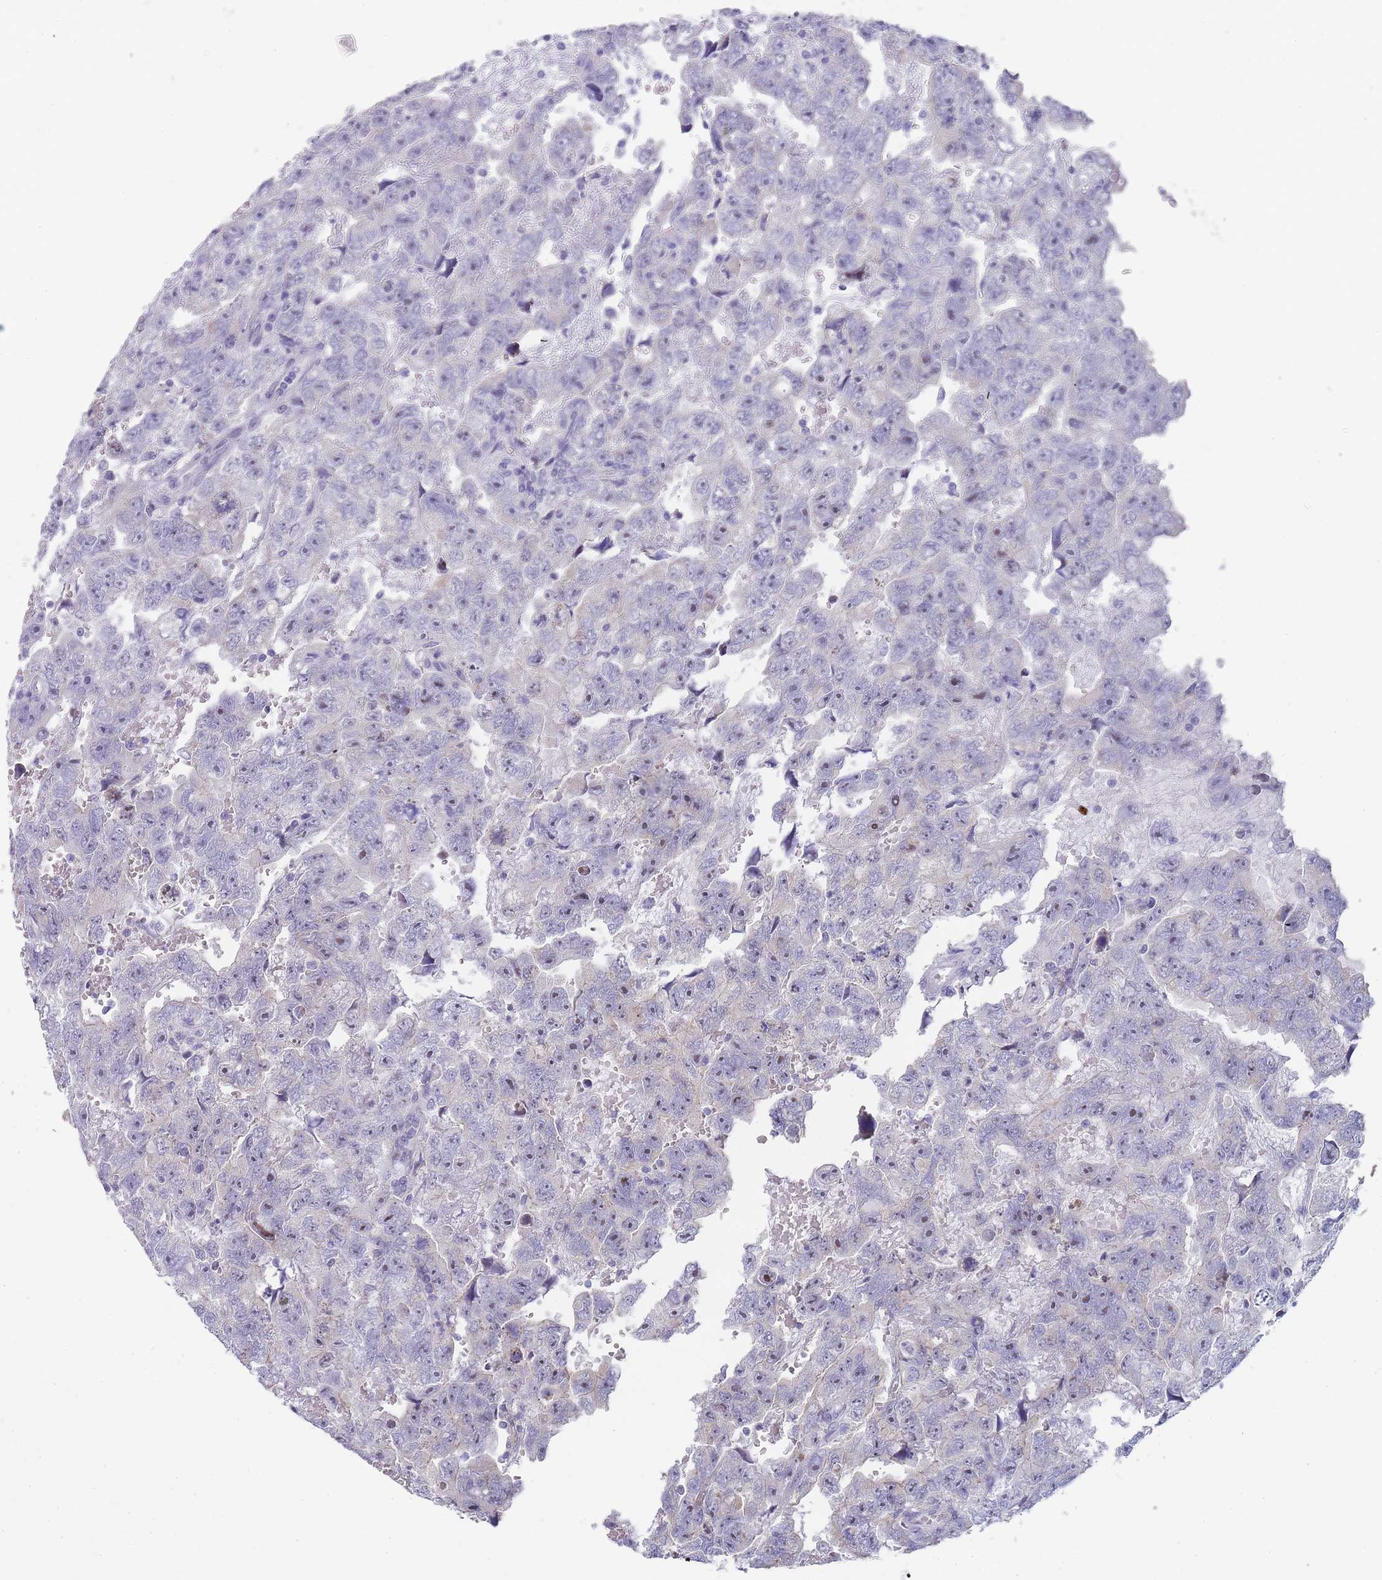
{"staining": {"intensity": "weak", "quantity": "<25%", "location": "nuclear"}, "tissue": "testis cancer", "cell_type": "Tumor cells", "image_type": "cancer", "snomed": [{"axis": "morphology", "description": "Carcinoma, Embryonal, NOS"}, {"axis": "topography", "description": "Testis"}], "caption": "Tumor cells show no significant staining in testis cancer.", "gene": "NOP14", "patient": {"sex": "male", "age": 45}}